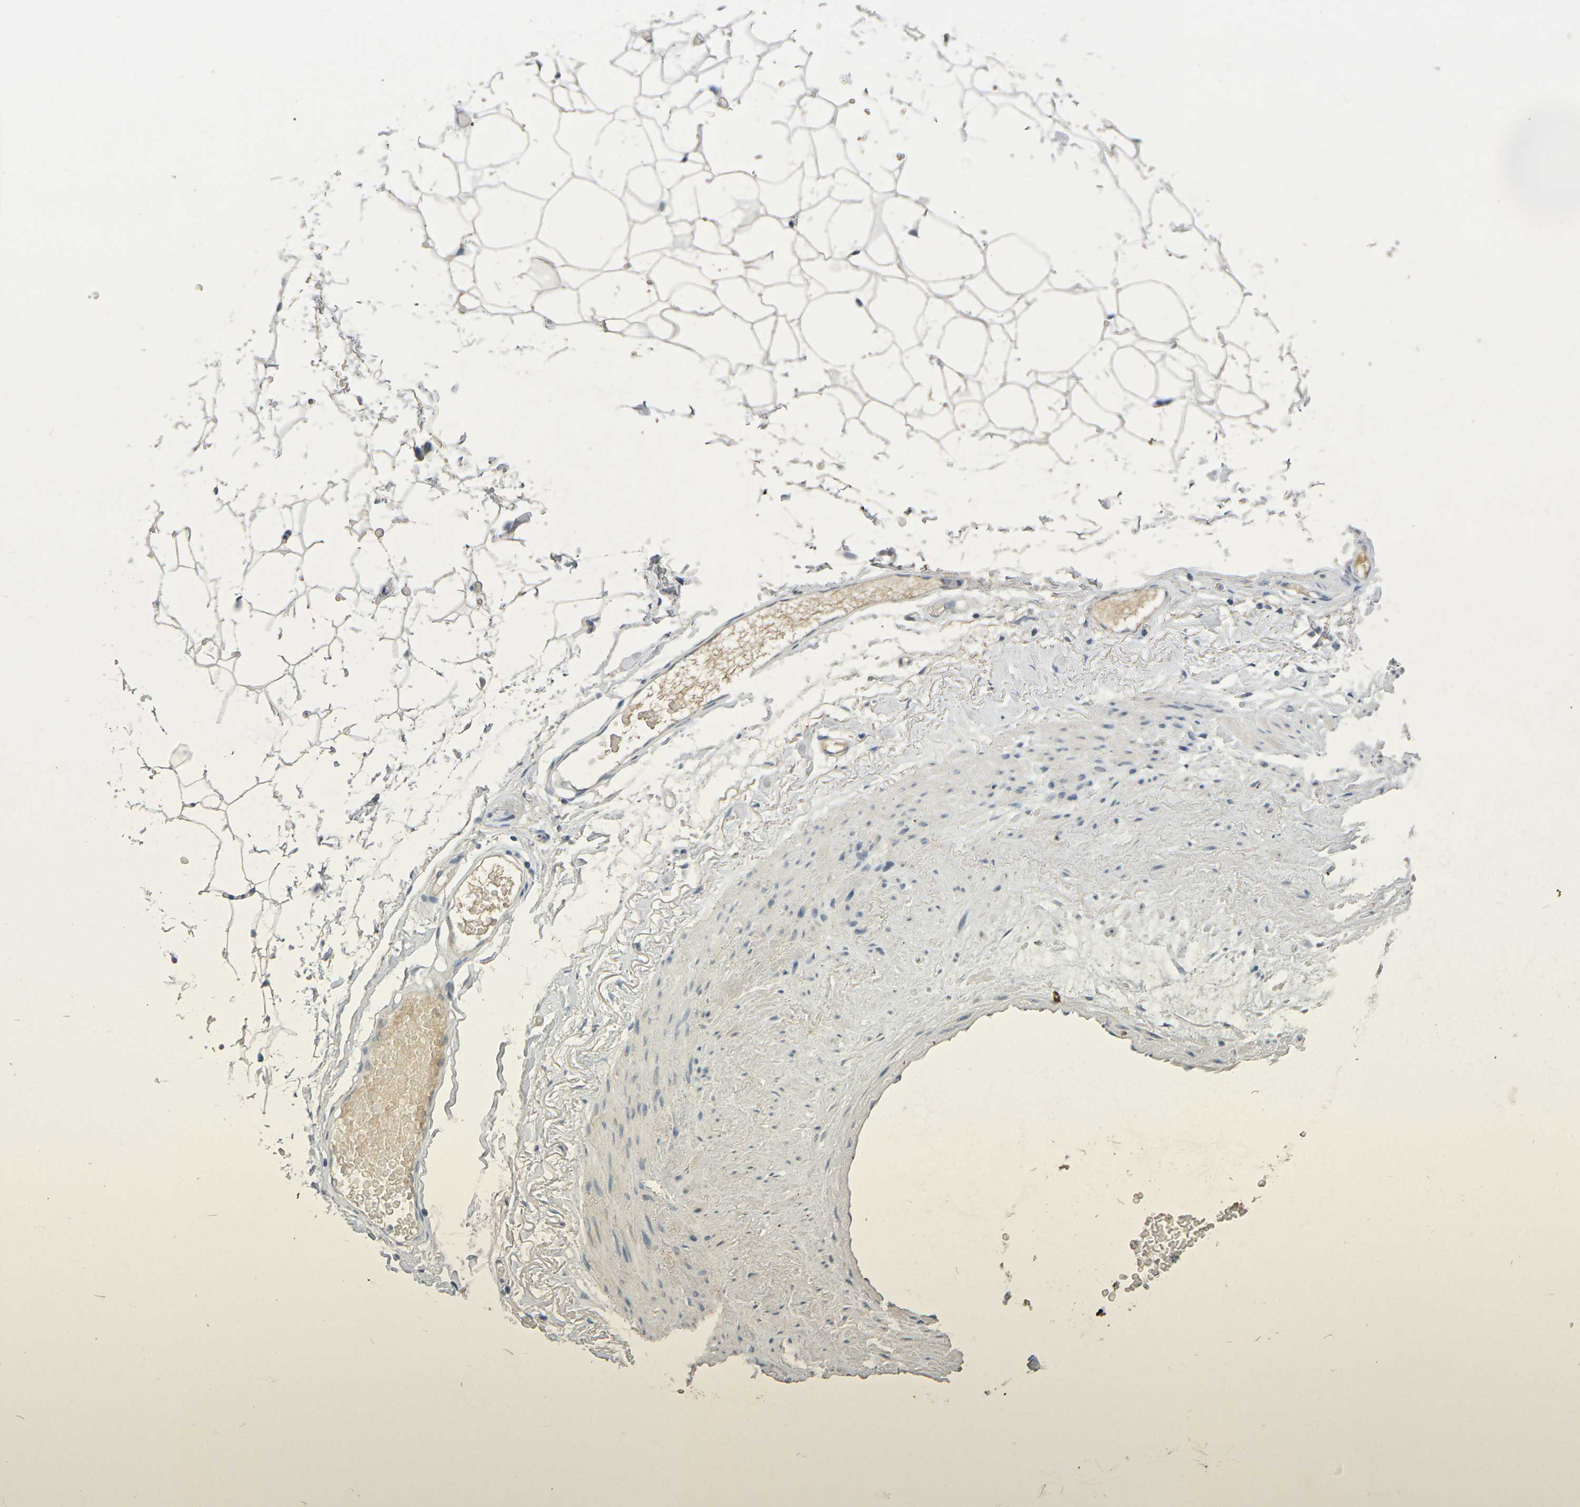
{"staining": {"intensity": "negative", "quantity": "none", "location": "none"}, "tissue": "adipose tissue", "cell_type": "Adipocytes", "image_type": "normal", "snomed": [{"axis": "morphology", "description": "Normal tissue, NOS"}, {"axis": "topography", "description": "Breast"}, {"axis": "topography", "description": "Soft tissue"}], "caption": "DAB (3,3'-diaminobenzidine) immunohistochemical staining of unremarkable adipose tissue displays no significant expression in adipocytes. (DAB (3,3'-diaminobenzidine) immunohistochemistry, high magnification).", "gene": "IL10", "patient": {"sex": "female", "age": 75}}